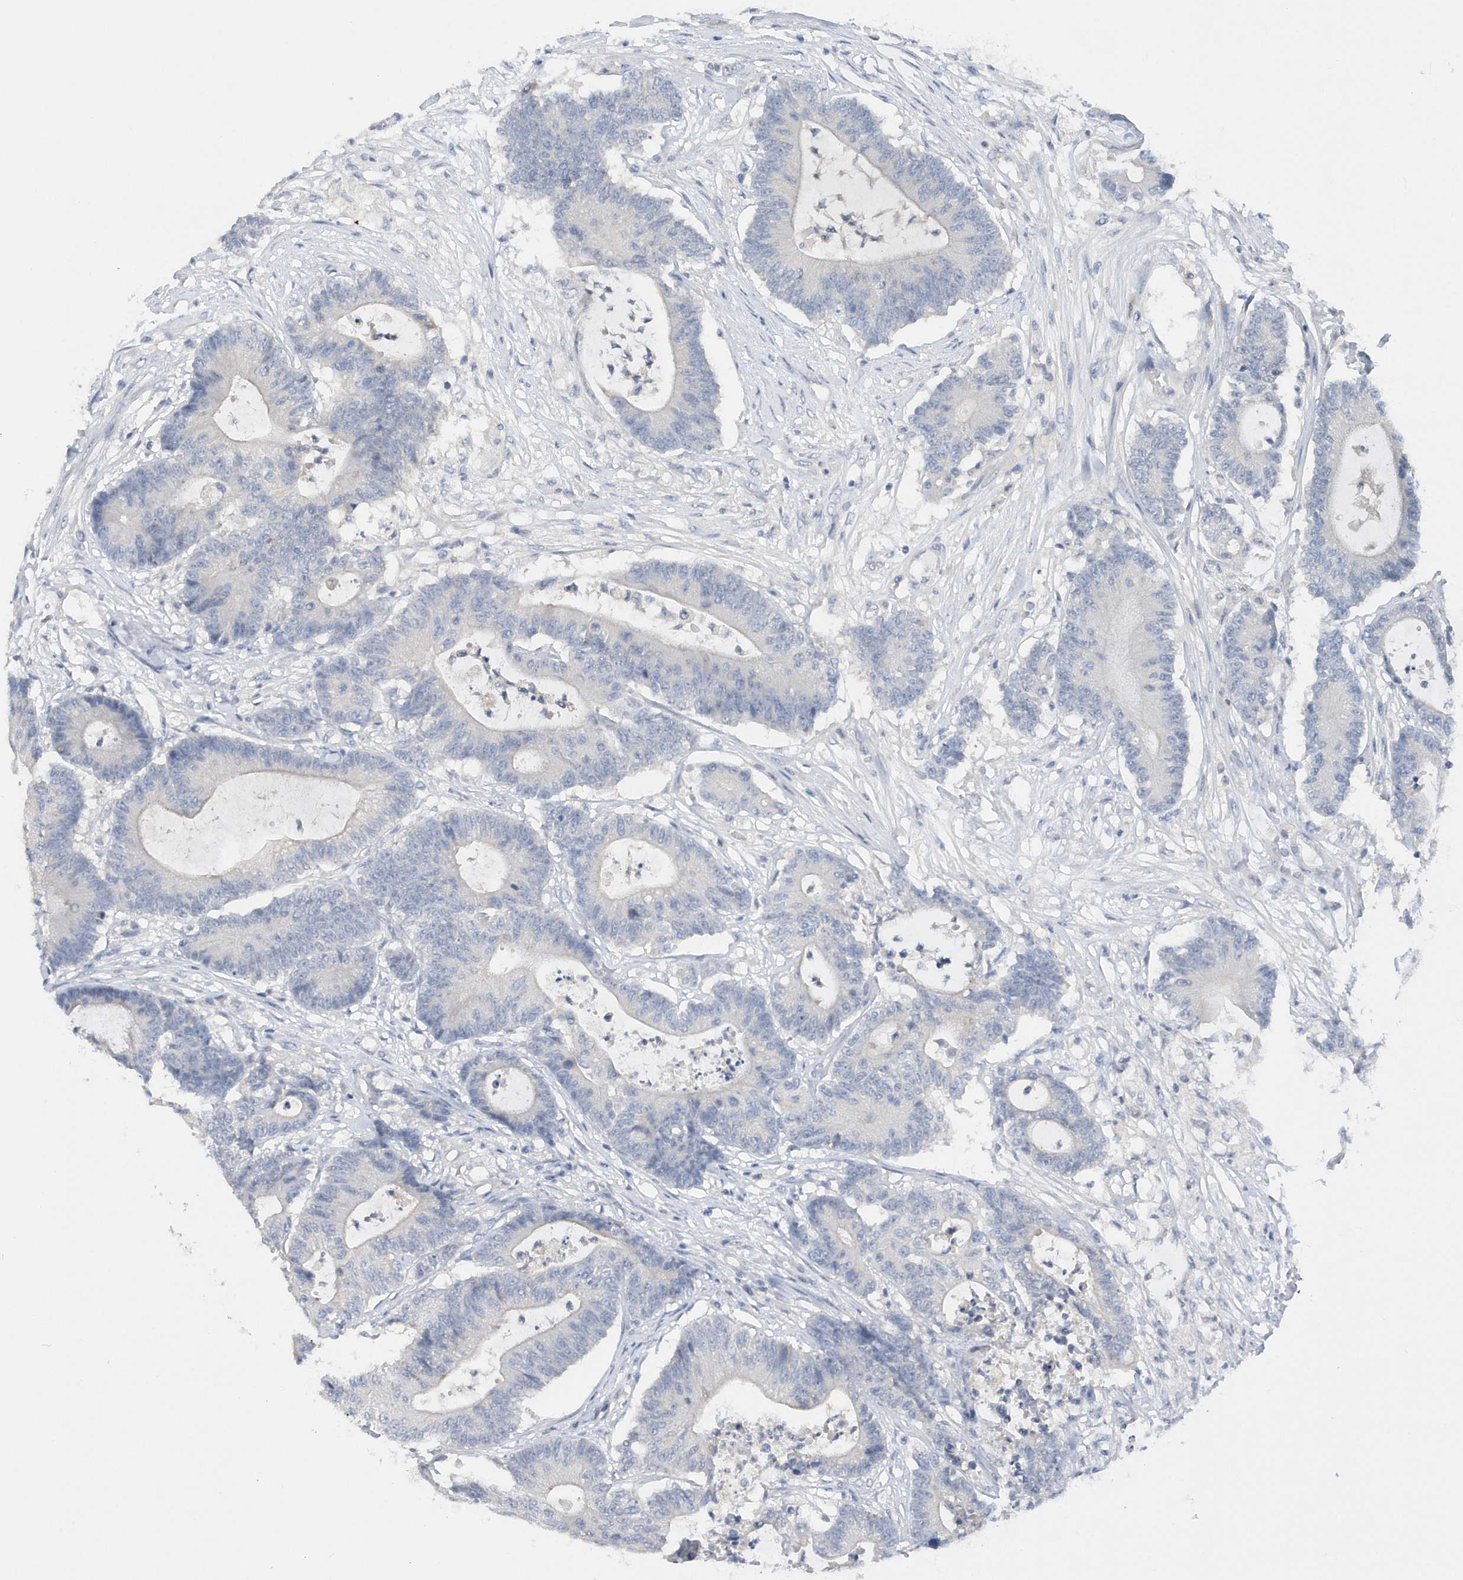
{"staining": {"intensity": "negative", "quantity": "none", "location": "none"}, "tissue": "colorectal cancer", "cell_type": "Tumor cells", "image_type": "cancer", "snomed": [{"axis": "morphology", "description": "Adenocarcinoma, NOS"}, {"axis": "topography", "description": "Colon"}], "caption": "The photomicrograph displays no staining of tumor cells in colorectal cancer.", "gene": "RPE", "patient": {"sex": "female", "age": 84}}